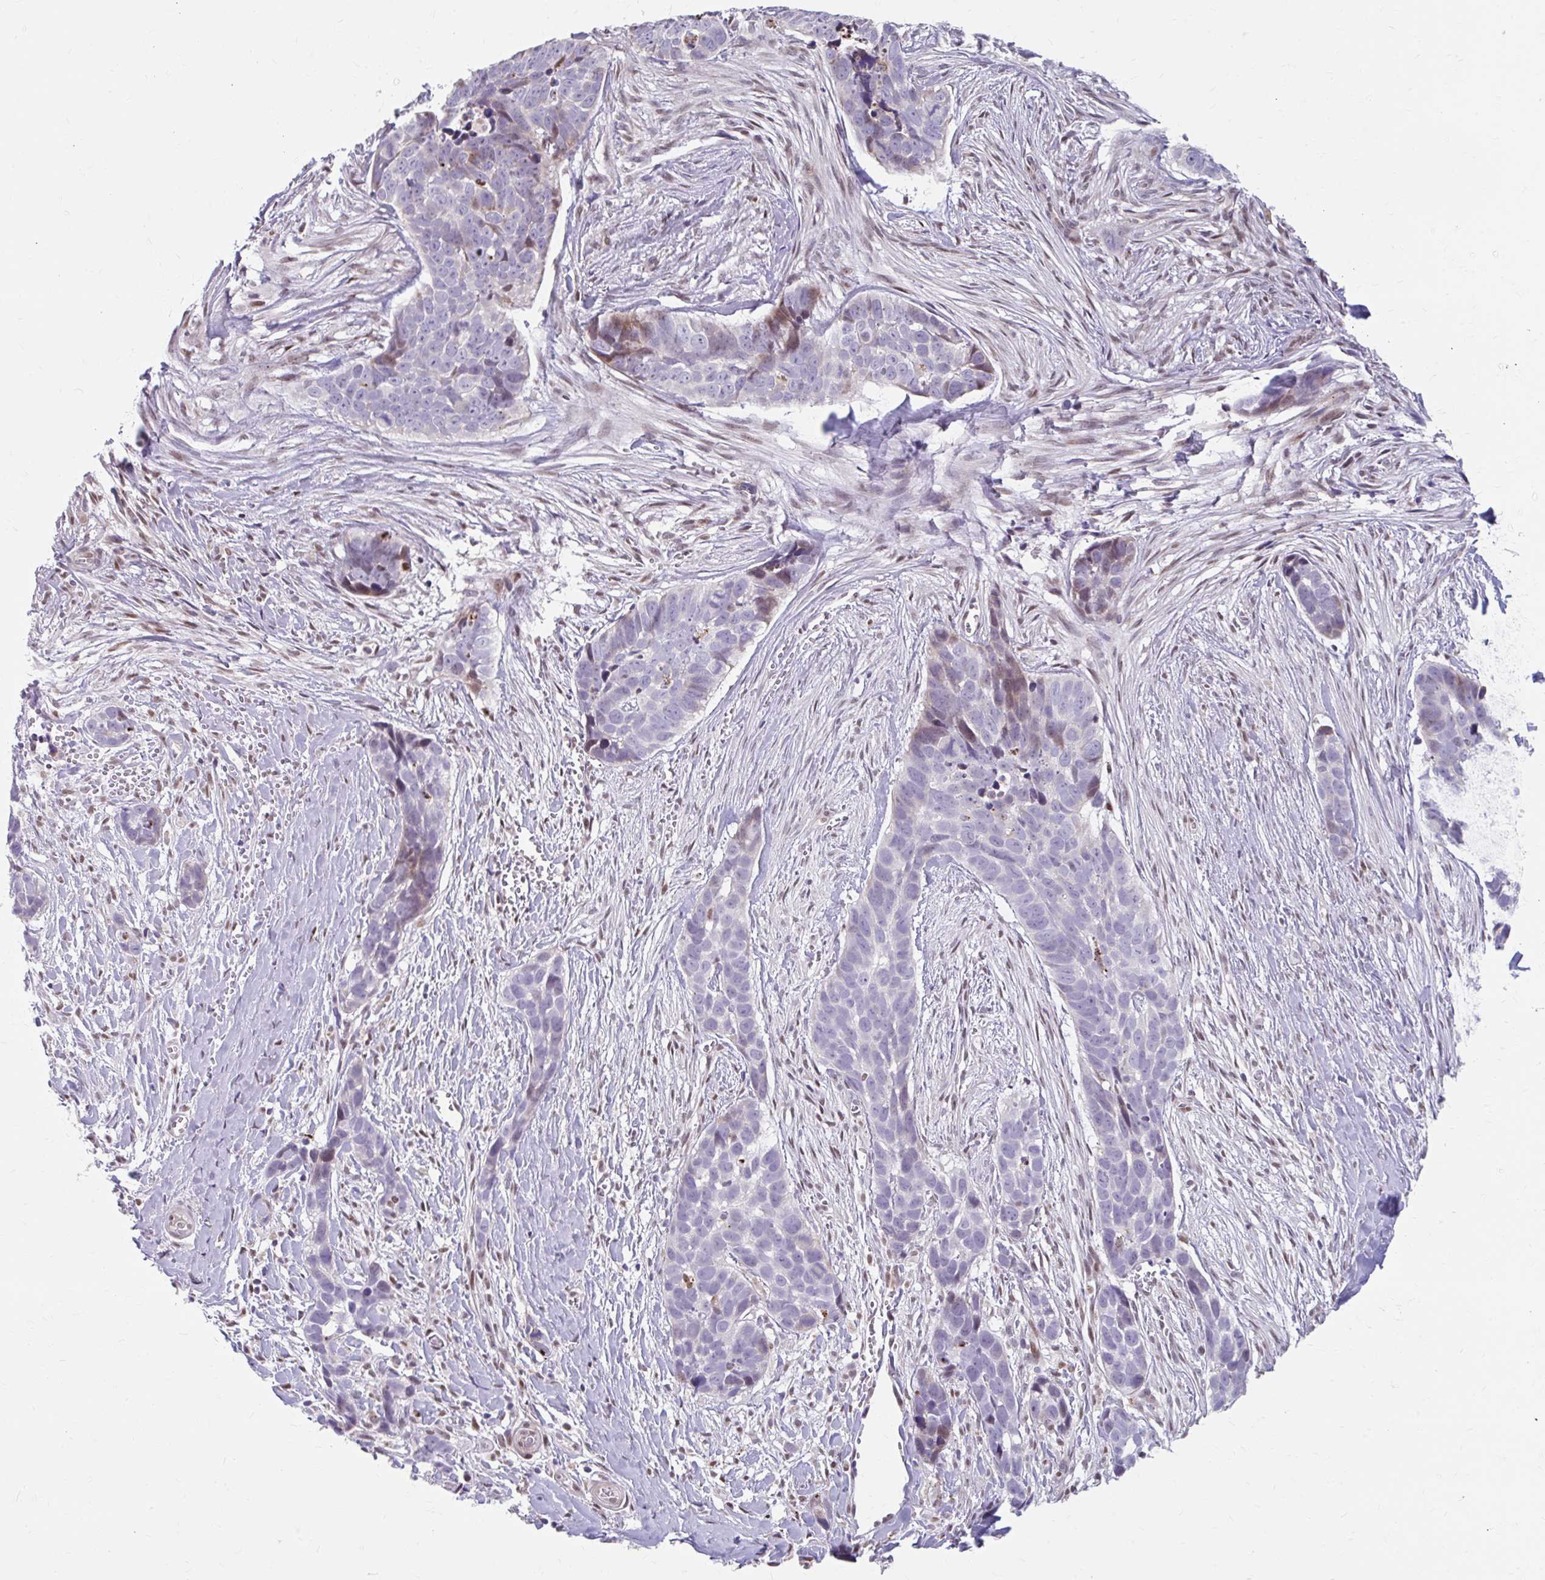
{"staining": {"intensity": "weak", "quantity": "<25%", "location": "cytoplasmic/membranous,nuclear"}, "tissue": "skin cancer", "cell_type": "Tumor cells", "image_type": "cancer", "snomed": [{"axis": "morphology", "description": "Basal cell carcinoma"}, {"axis": "topography", "description": "Skin"}], "caption": "A histopathology image of human skin cancer is negative for staining in tumor cells.", "gene": "BEAN1", "patient": {"sex": "female", "age": 82}}